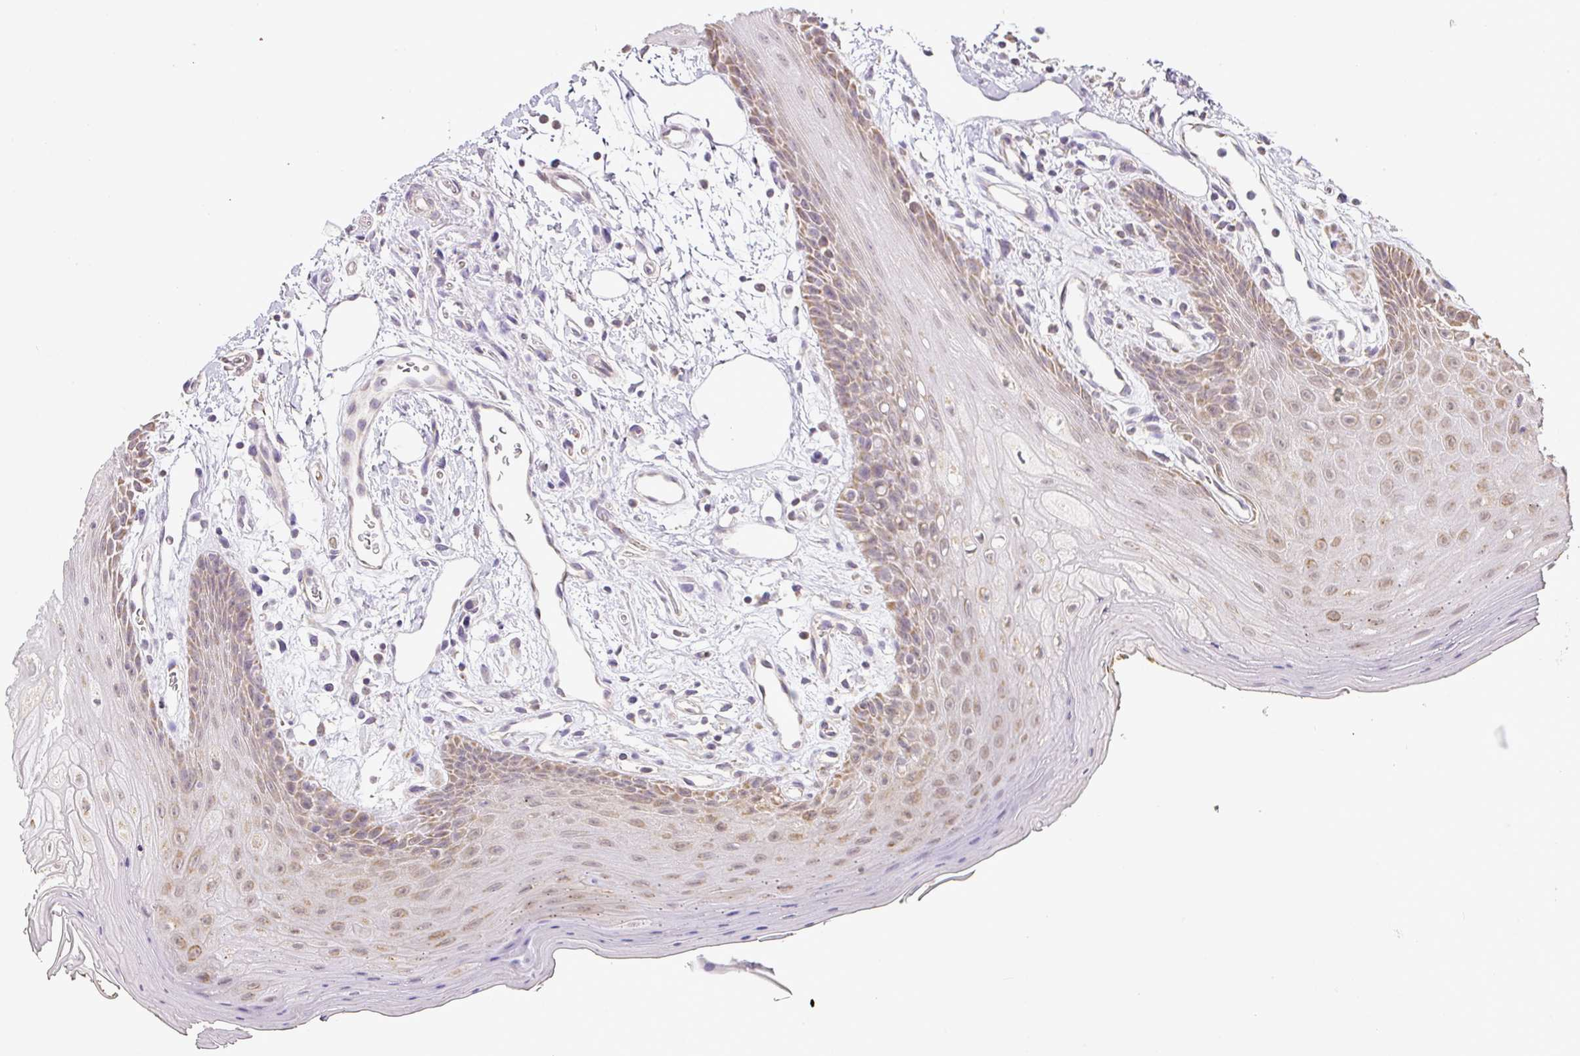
{"staining": {"intensity": "weak", "quantity": ">75%", "location": "cytoplasmic/membranous,nuclear"}, "tissue": "oral mucosa", "cell_type": "Squamous epithelial cells", "image_type": "normal", "snomed": [{"axis": "morphology", "description": "Normal tissue, NOS"}, {"axis": "topography", "description": "Oral tissue"}, {"axis": "topography", "description": "Tounge, NOS"}], "caption": "IHC of benign human oral mucosa exhibits low levels of weak cytoplasmic/membranous,nuclear staining in approximately >75% of squamous epithelial cells. The protein is shown in brown color, while the nuclei are stained blue.", "gene": "MYOM2", "patient": {"sex": "female", "age": 59}}